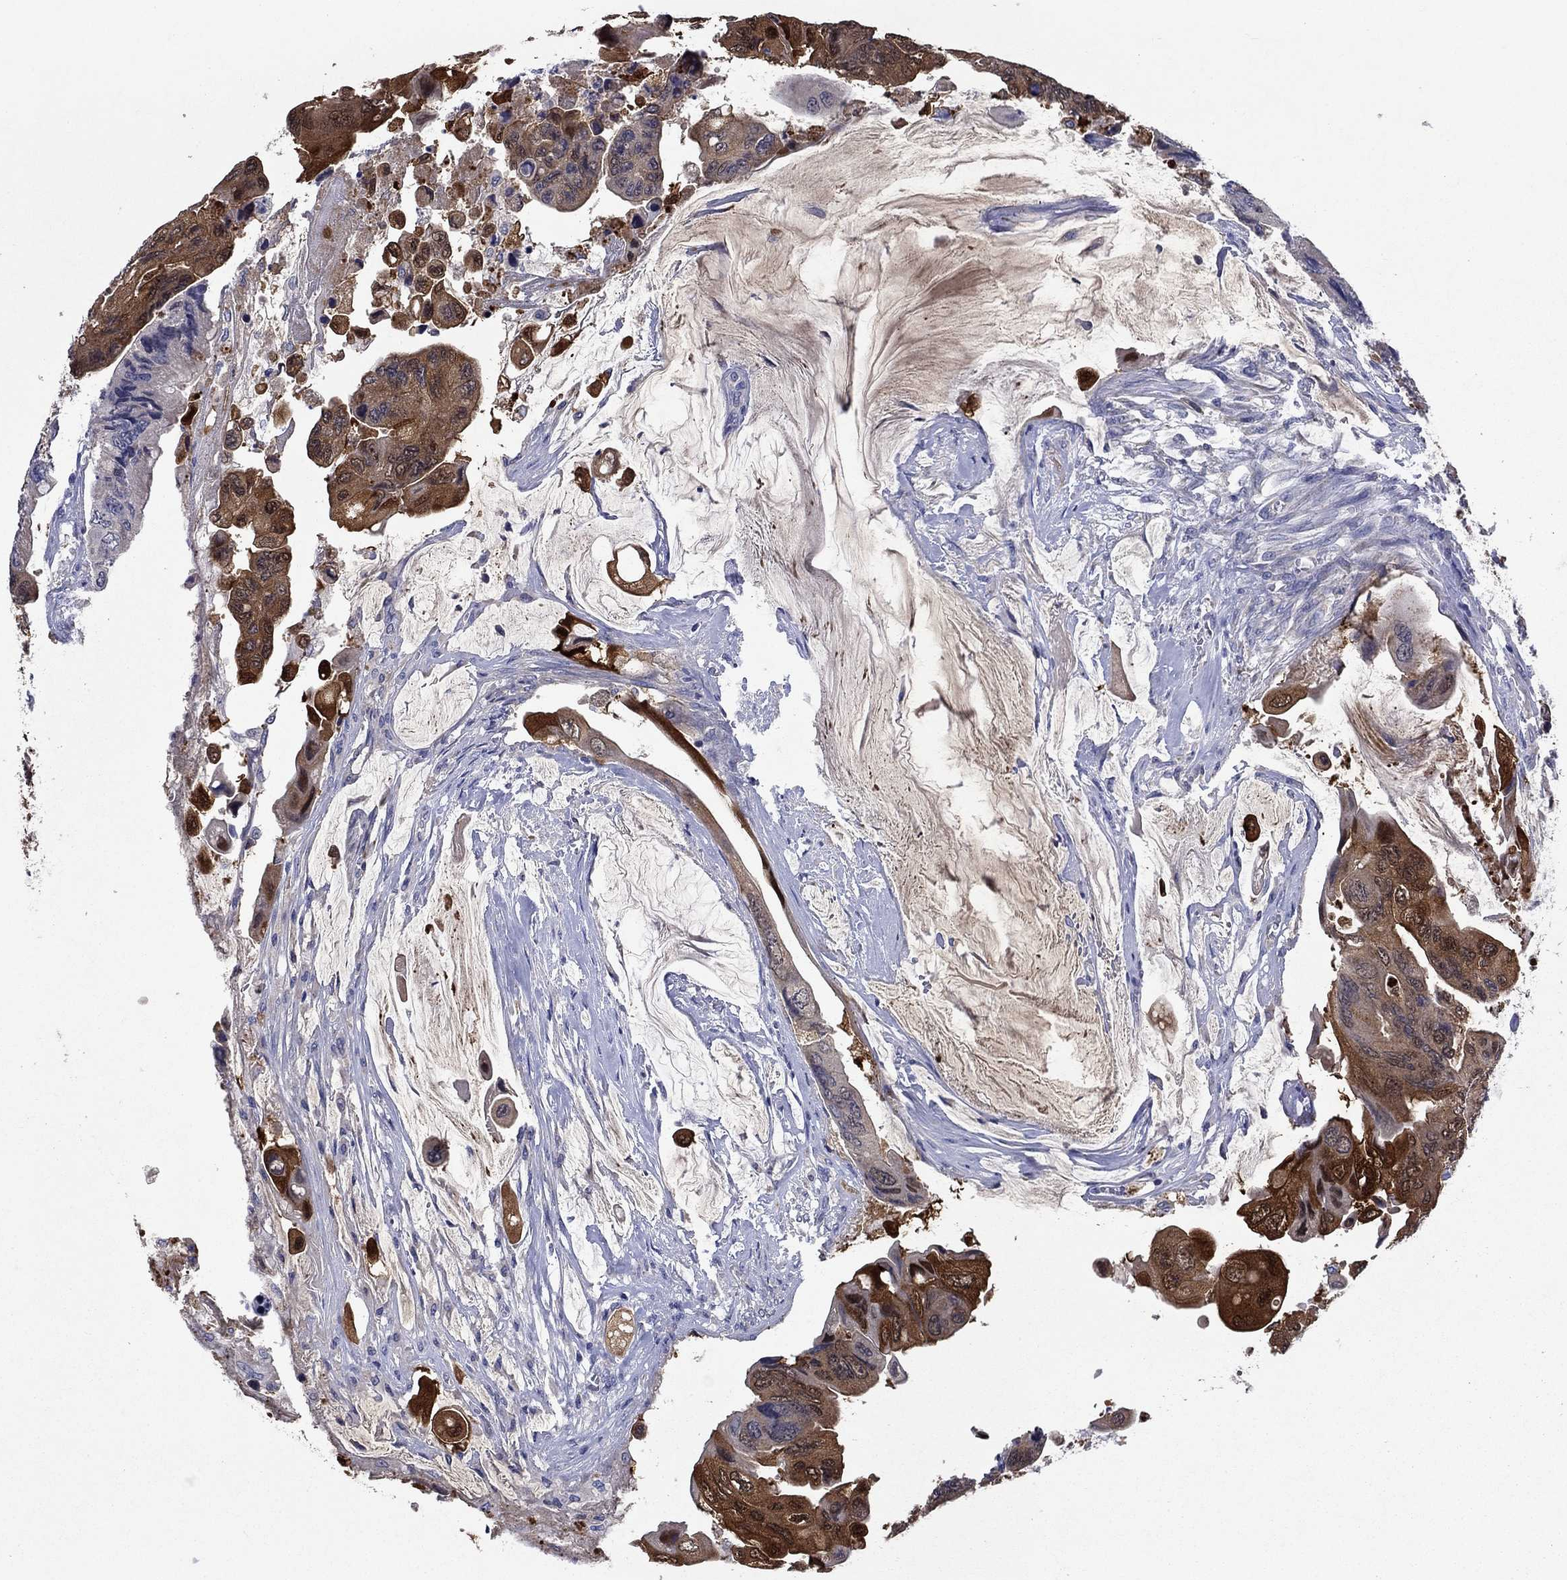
{"staining": {"intensity": "strong", "quantity": "25%-75%", "location": "cytoplasmic/membranous"}, "tissue": "colorectal cancer", "cell_type": "Tumor cells", "image_type": "cancer", "snomed": [{"axis": "morphology", "description": "Adenocarcinoma, NOS"}, {"axis": "topography", "description": "Rectum"}], "caption": "Colorectal cancer (adenocarcinoma) stained with DAB (3,3'-diaminobenzidine) immunohistochemistry (IHC) exhibits high levels of strong cytoplasmic/membranous positivity in approximately 25%-75% of tumor cells.", "gene": "SULT2B1", "patient": {"sex": "male", "age": 63}}